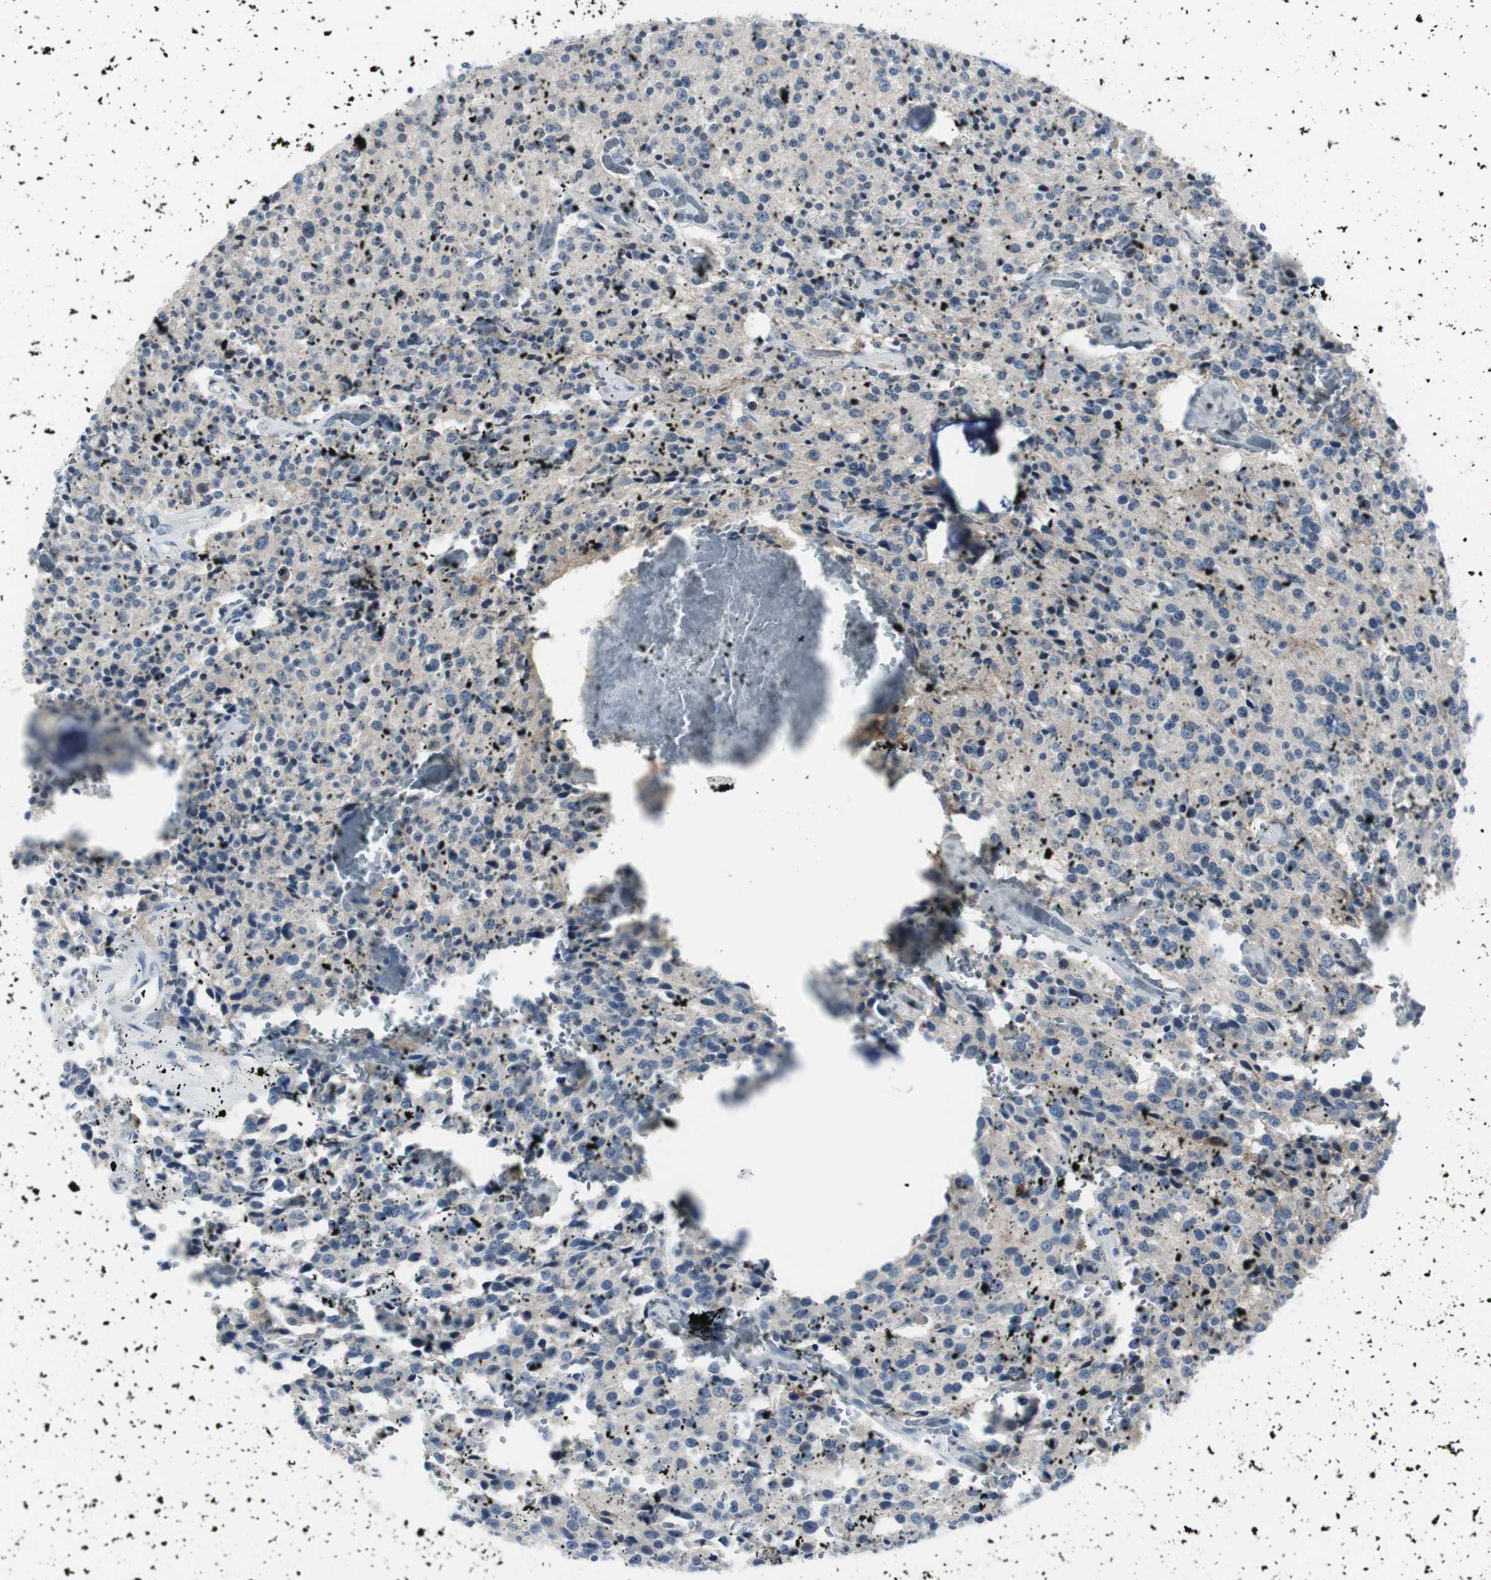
{"staining": {"intensity": "weak", "quantity": "<25%", "location": "cytoplasmic/membranous"}, "tissue": "glioma", "cell_type": "Tumor cells", "image_type": "cancer", "snomed": [{"axis": "morphology", "description": "Glioma, malignant, Low grade"}, {"axis": "topography", "description": "Brain"}], "caption": "Immunohistochemistry (IHC) micrograph of human malignant glioma (low-grade) stained for a protein (brown), which reveals no expression in tumor cells.", "gene": "GAP43", "patient": {"sex": "male", "age": 58}}